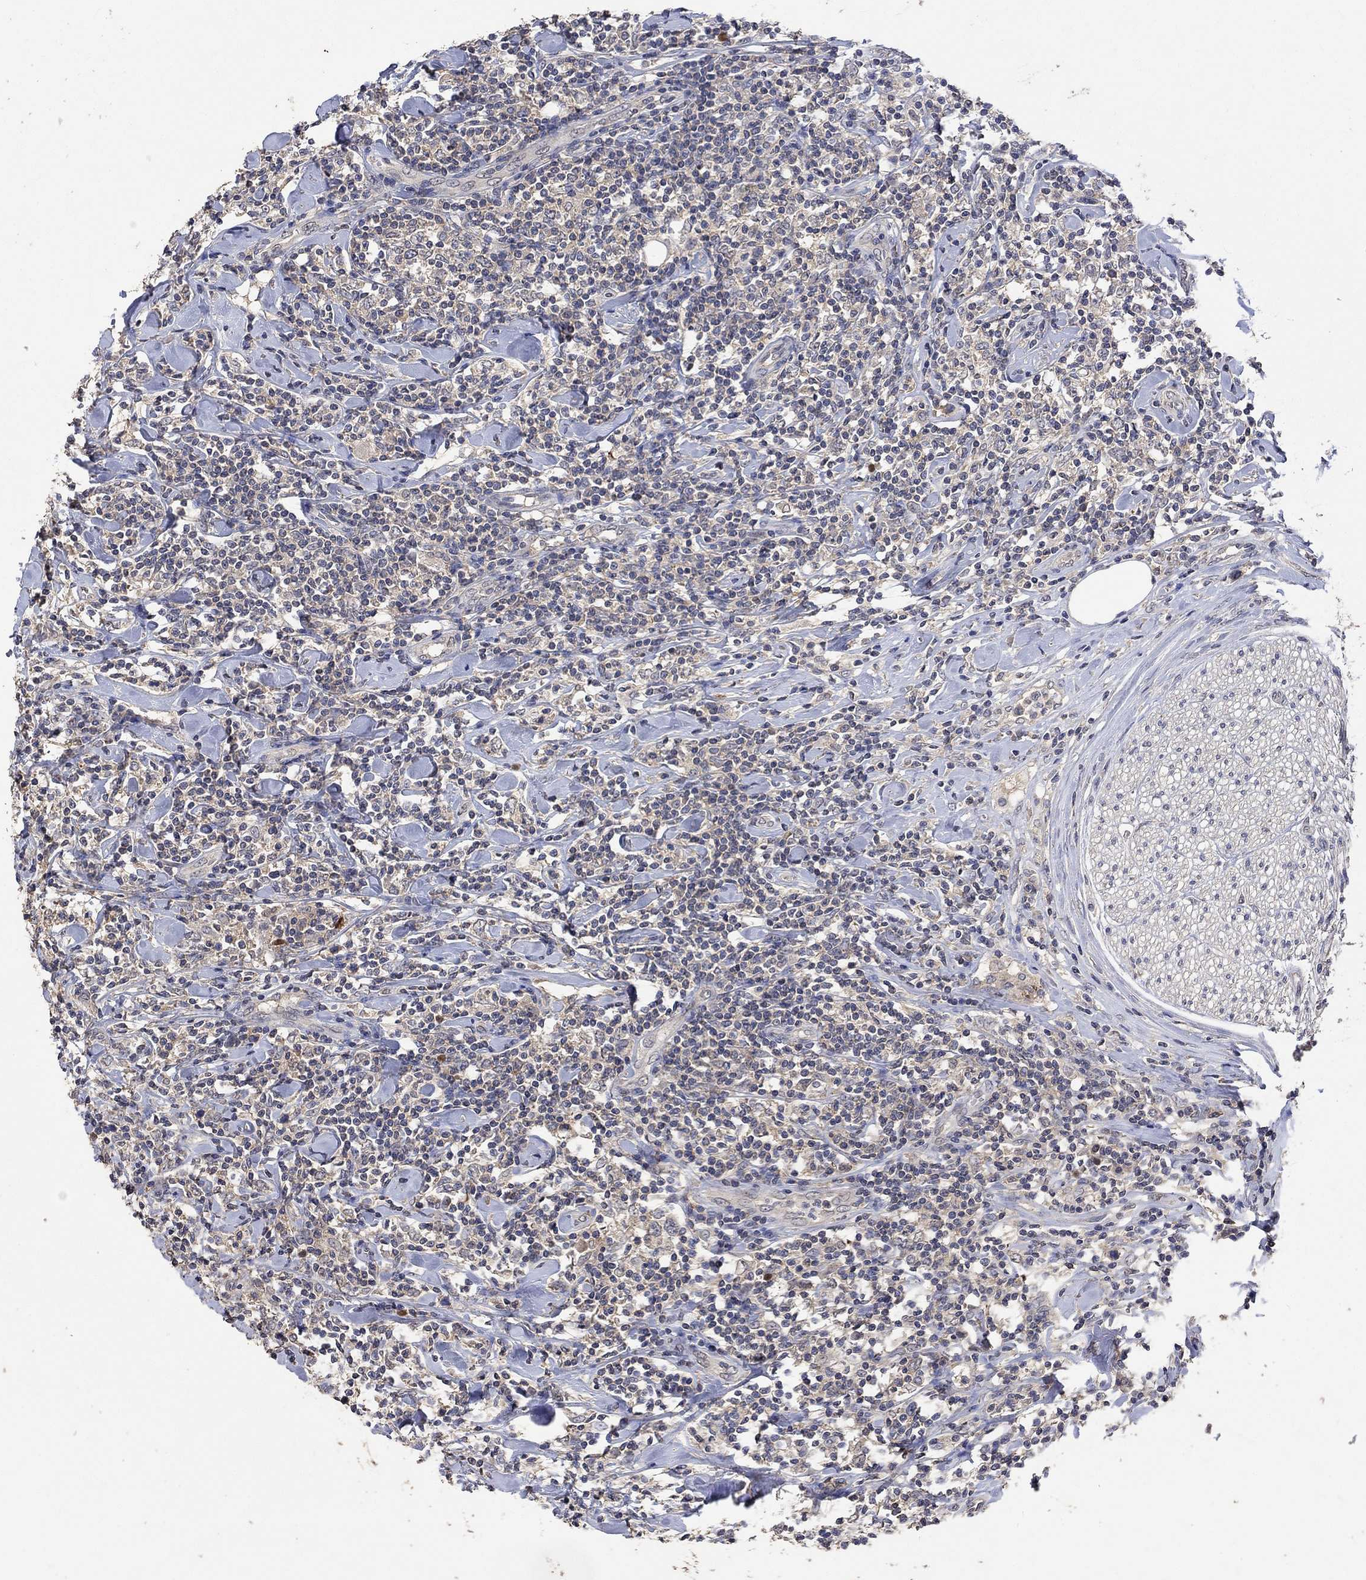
{"staining": {"intensity": "weak", "quantity": ">75%", "location": "cytoplasmic/membranous"}, "tissue": "lymphoma", "cell_type": "Tumor cells", "image_type": "cancer", "snomed": [{"axis": "morphology", "description": "Malignant lymphoma, non-Hodgkin's type, High grade"}, {"axis": "topography", "description": "Lymph node"}], "caption": "Immunohistochemistry (IHC) image of neoplastic tissue: human high-grade malignant lymphoma, non-Hodgkin's type stained using immunohistochemistry exhibits low levels of weak protein expression localized specifically in the cytoplasmic/membranous of tumor cells, appearing as a cytoplasmic/membranous brown color.", "gene": "PTPN20", "patient": {"sex": "female", "age": 84}}